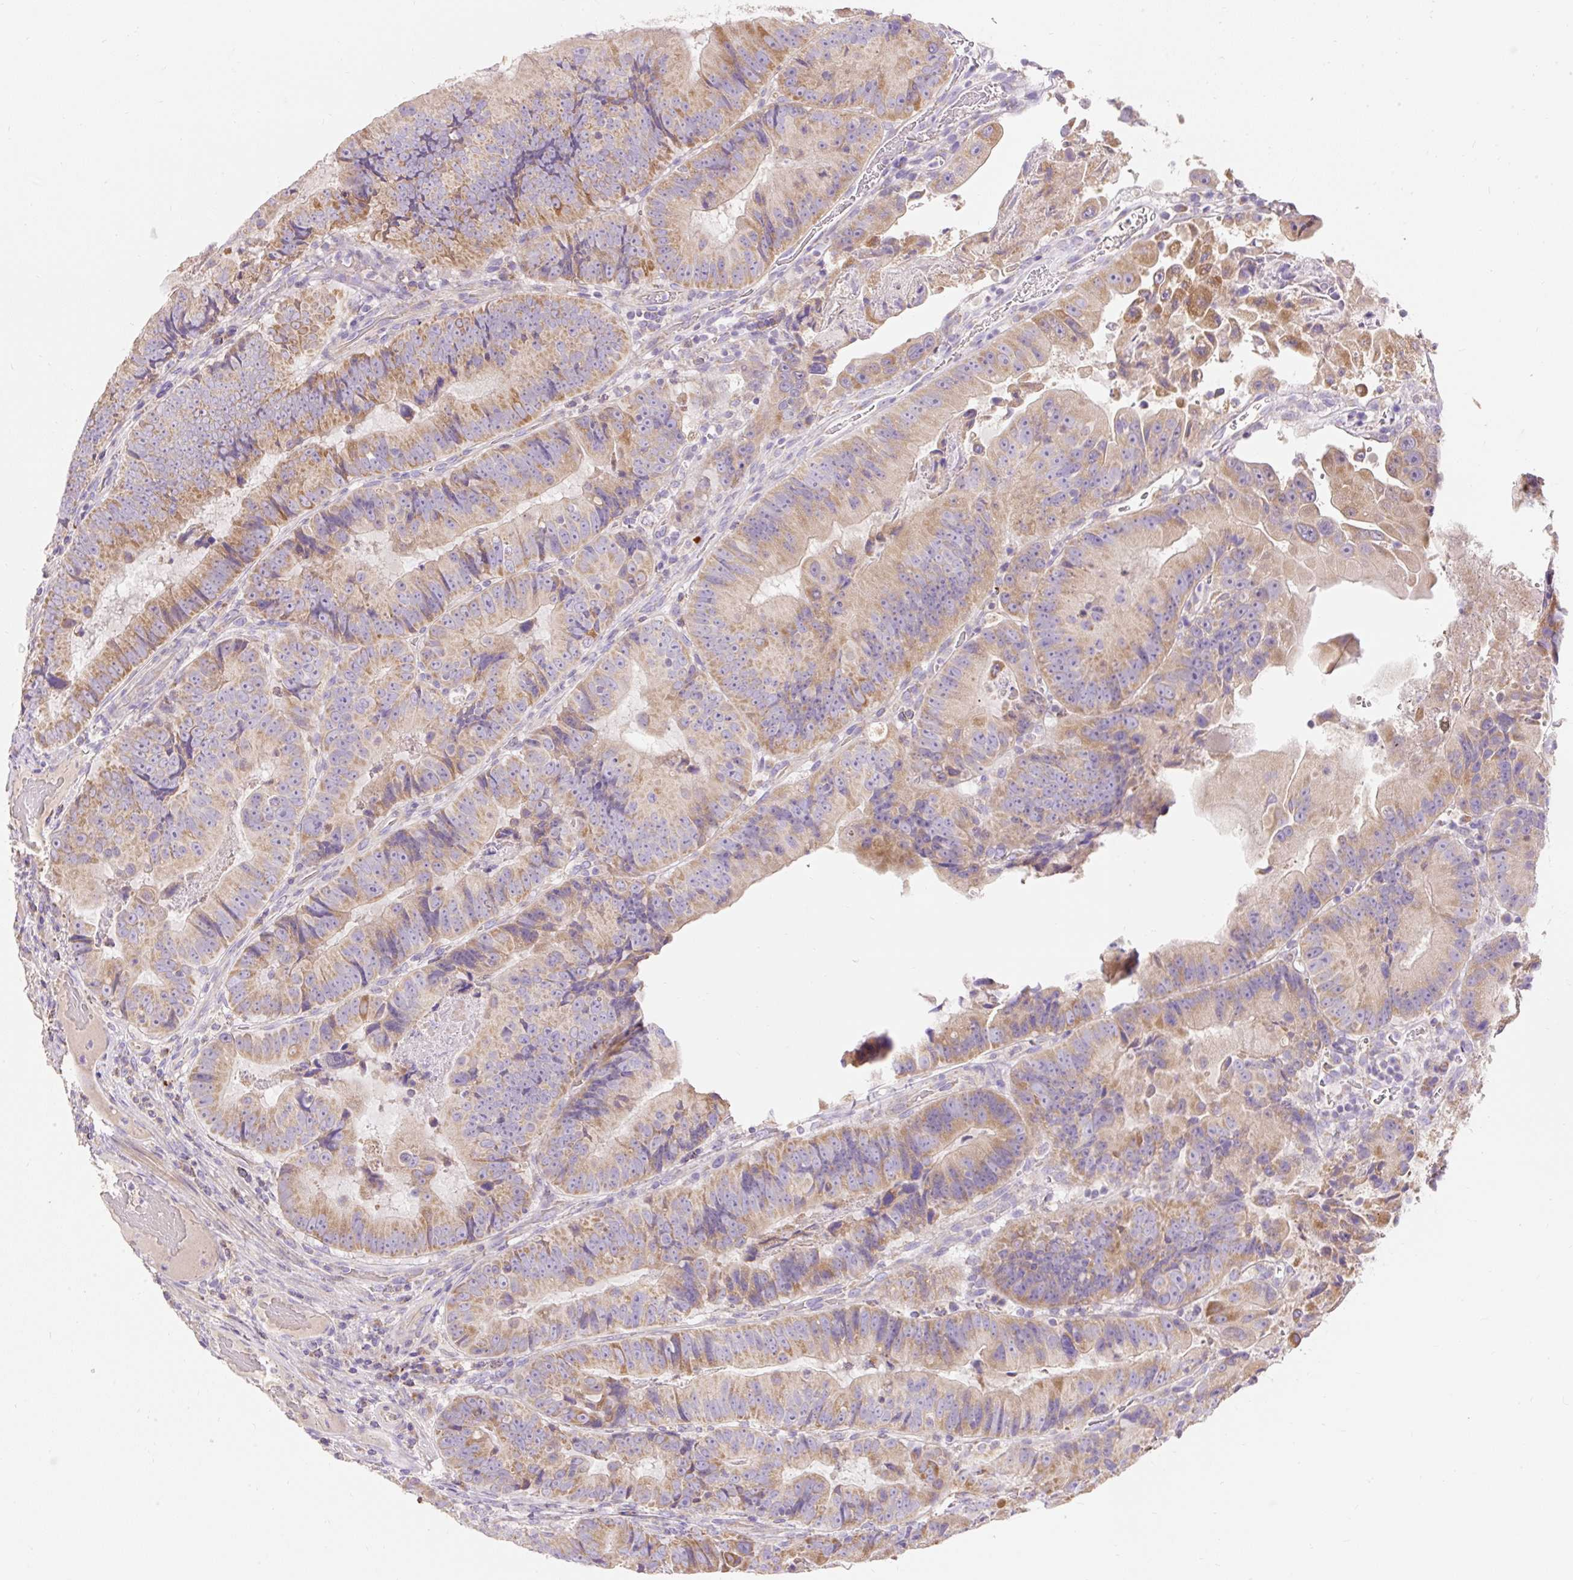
{"staining": {"intensity": "moderate", "quantity": ">75%", "location": "cytoplasmic/membranous"}, "tissue": "colorectal cancer", "cell_type": "Tumor cells", "image_type": "cancer", "snomed": [{"axis": "morphology", "description": "Adenocarcinoma, NOS"}, {"axis": "topography", "description": "Colon"}], "caption": "Moderate cytoplasmic/membranous positivity for a protein is appreciated in approximately >75% of tumor cells of adenocarcinoma (colorectal) using immunohistochemistry (IHC).", "gene": "PMAIP1", "patient": {"sex": "female", "age": 86}}